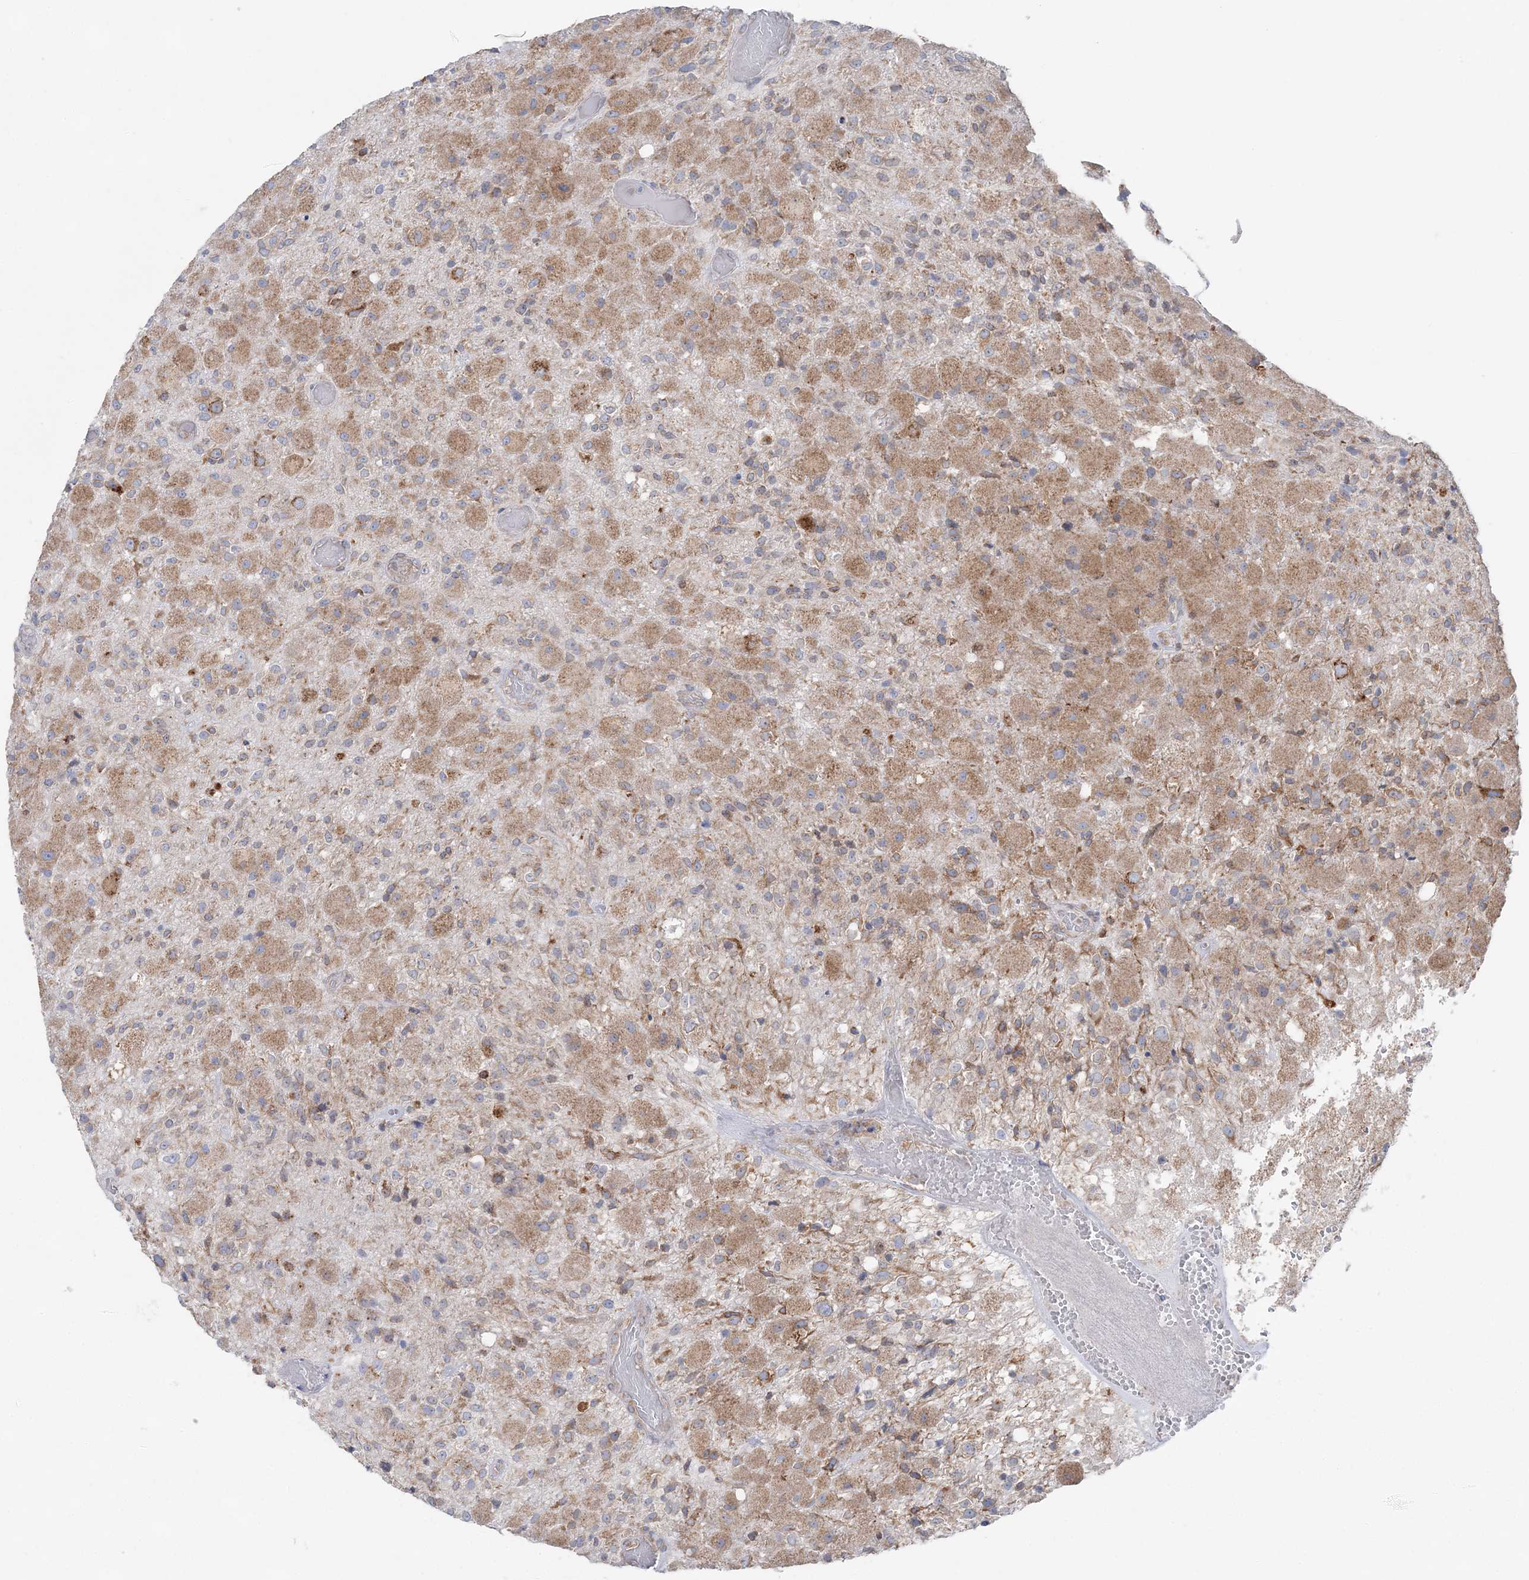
{"staining": {"intensity": "moderate", "quantity": "25%-75%", "location": "cytoplasmic/membranous"}, "tissue": "glioma", "cell_type": "Tumor cells", "image_type": "cancer", "snomed": [{"axis": "morphology", "description": "Normal tissue, NOS"}, {"axis": "morphology", "description": "Glioma, malignant, High grade"}, {"axis": "topography", "description": "Cerebral cortex"}], "caption": "High-magnification brightfield microscopy of glioma stained with DAB (brown) and counterstained with hematoxylin (blue). tumor cells exhibit moderate cytoplasmic/membranous positivity is seen in approximately25%-75% of cells.", "gene": "TMED10", "patient": {"sex": "male", "age": 77}}